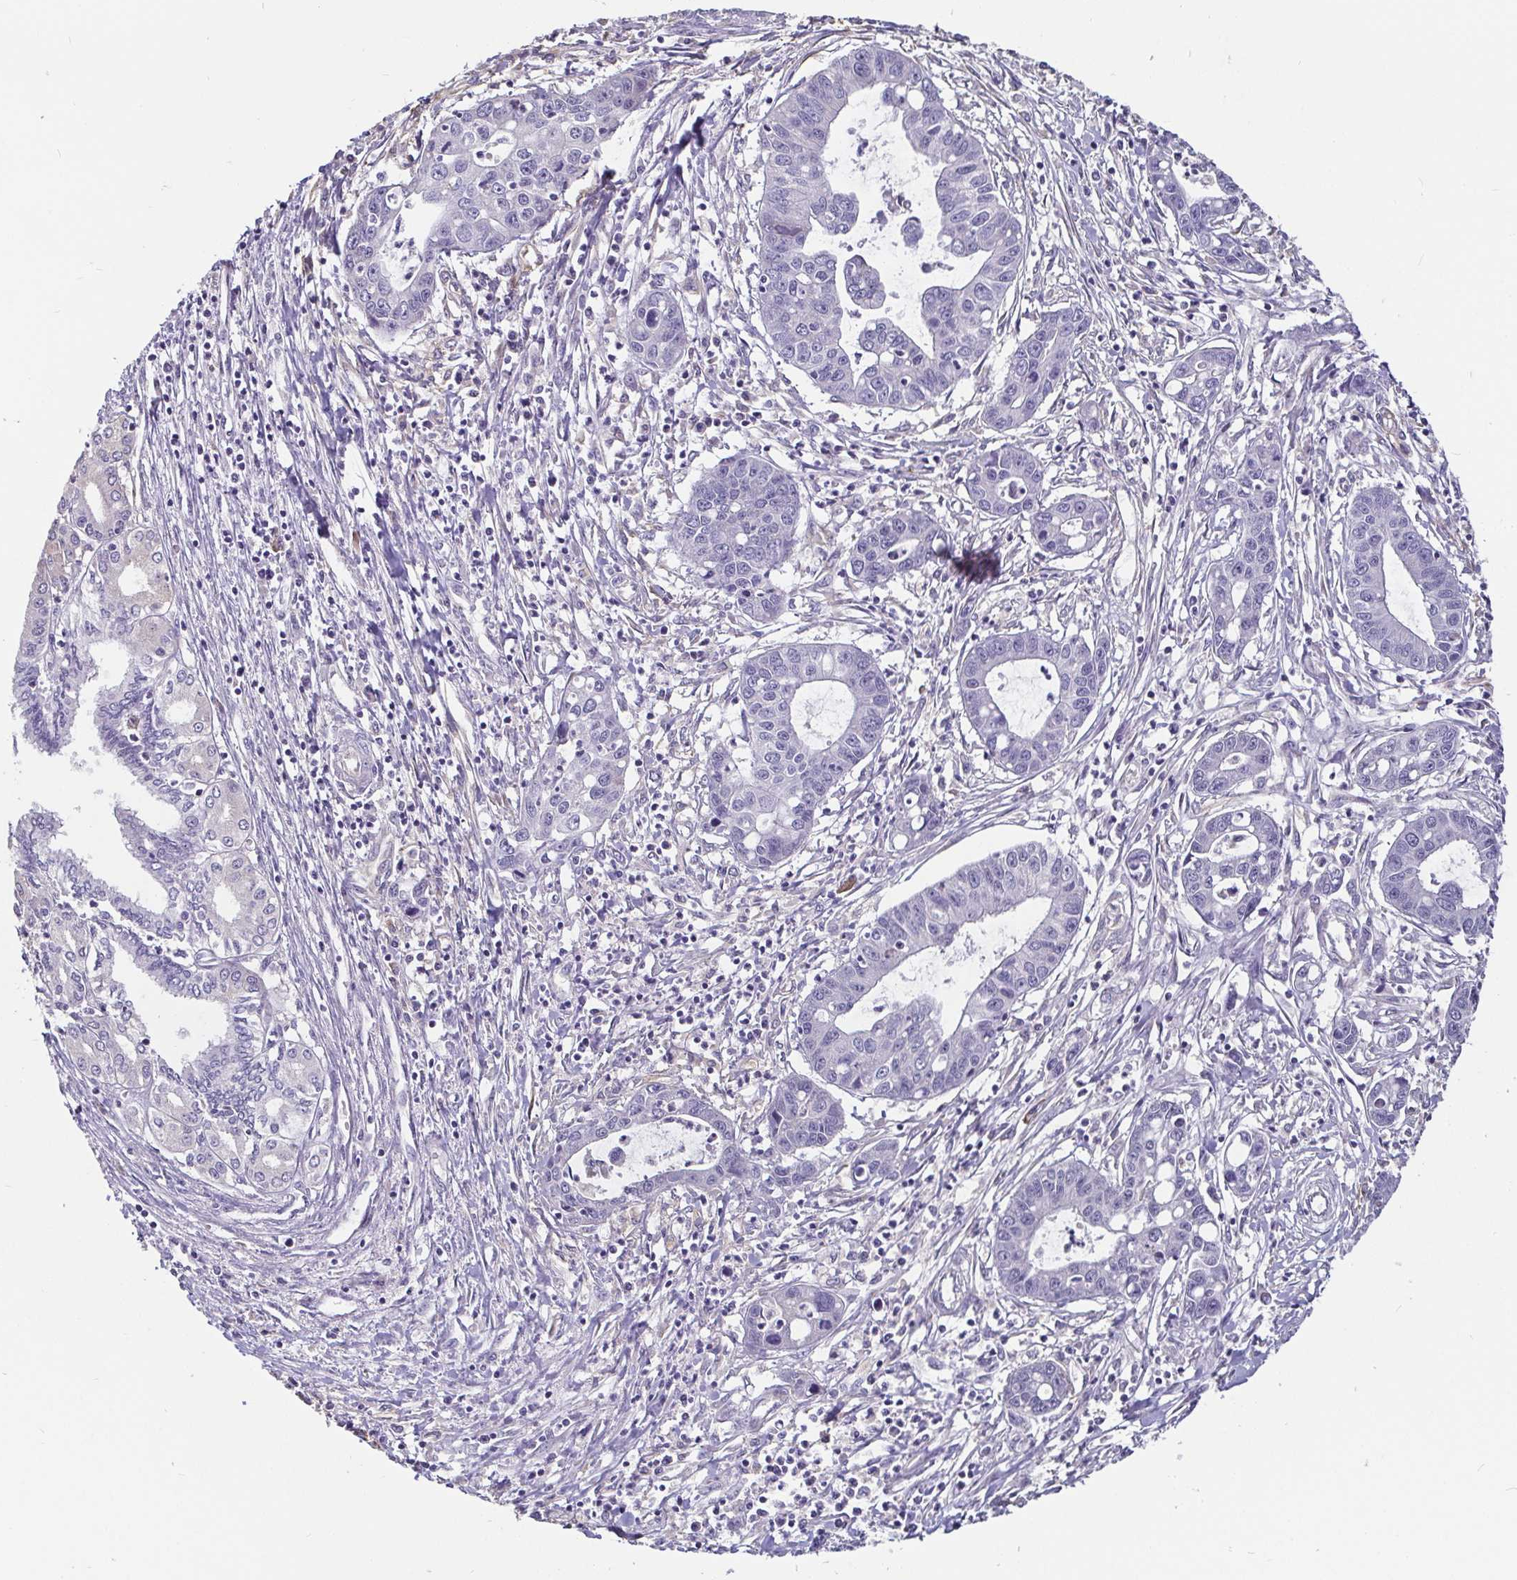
{"staining": {"intensity": "negative", "quantity": "none", "location": "none"}, "tissue": "liver cancer", "cell_type": "Tumor cells", "image_type": "cancer", "snomed": [{"axis": "morphology", "description": "Cholangiocarcinoma"}, {"axis": "topography", "description": "Liver"}], "caption": "Tumor cells are negative for brown protein staining in cholangiocarcinoma (liver). (Stains: DAB (3,3'-diaminobenzidine) immunohistochemistry with hematoxylin counter stain, Microscopy: brightfield microscopy at high magnification).", "gene": "ADAMTS6", "patient": {"sex": "male", "age": 58}}